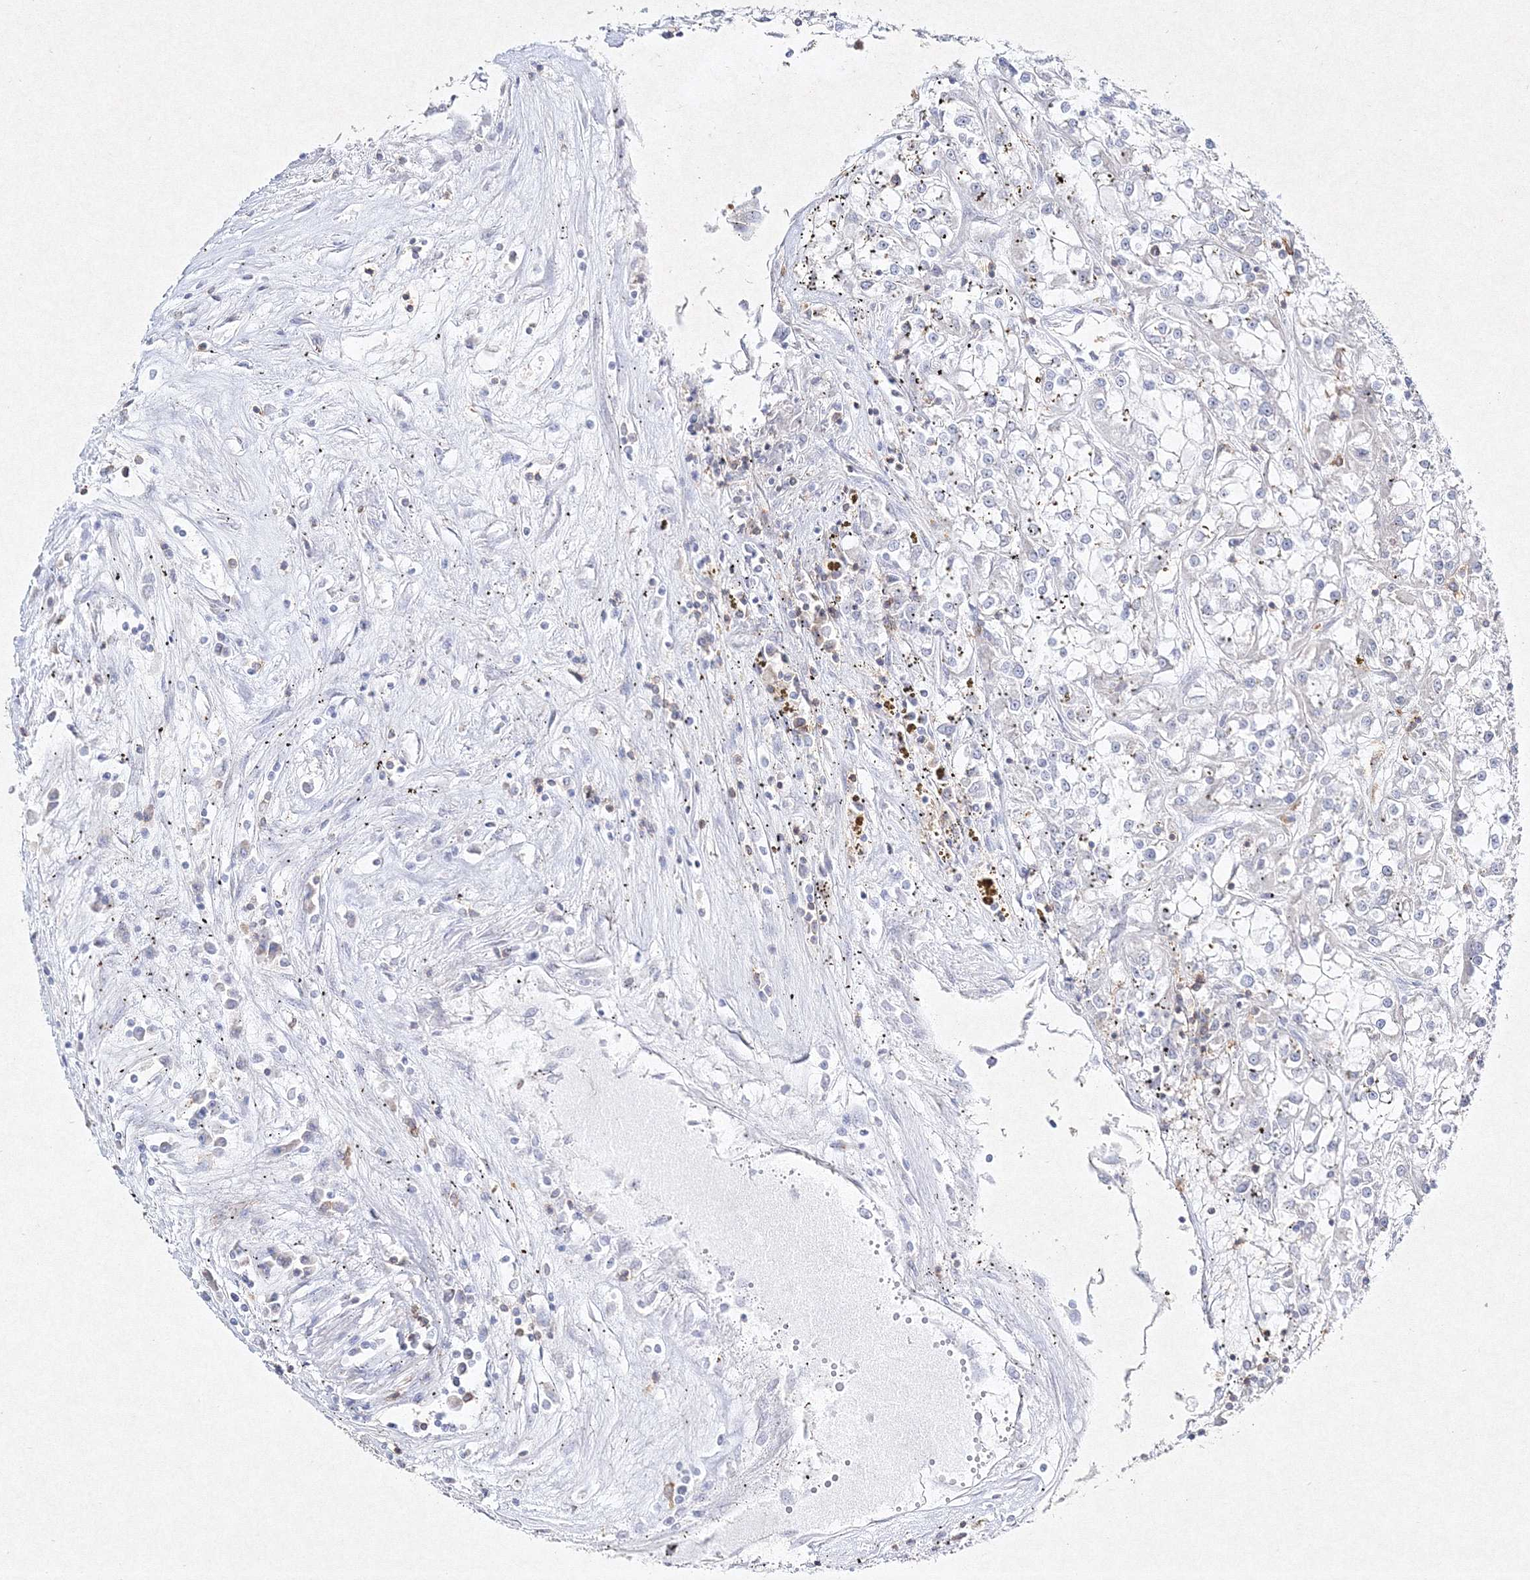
{"staining": {"intensity": "negative", "quantity": "none", "location": "none"}, "tissue": "renal cancer", "cell_type": "Tumor cells", "image_type": "cancer", "snomed": [{"axis": "morphology", "description": "Adenocarcinoma, NOS"}, {"axis": "topography", "description": "Kidney"}], "caption": "Immunohistochemistry photomicrograph of human renal adenocarcinoma stained for a protein (brown), which demonstrates no staining in tumor cells.", "gene": "HCST", "patient": {"sex": "female", "age": 52}}